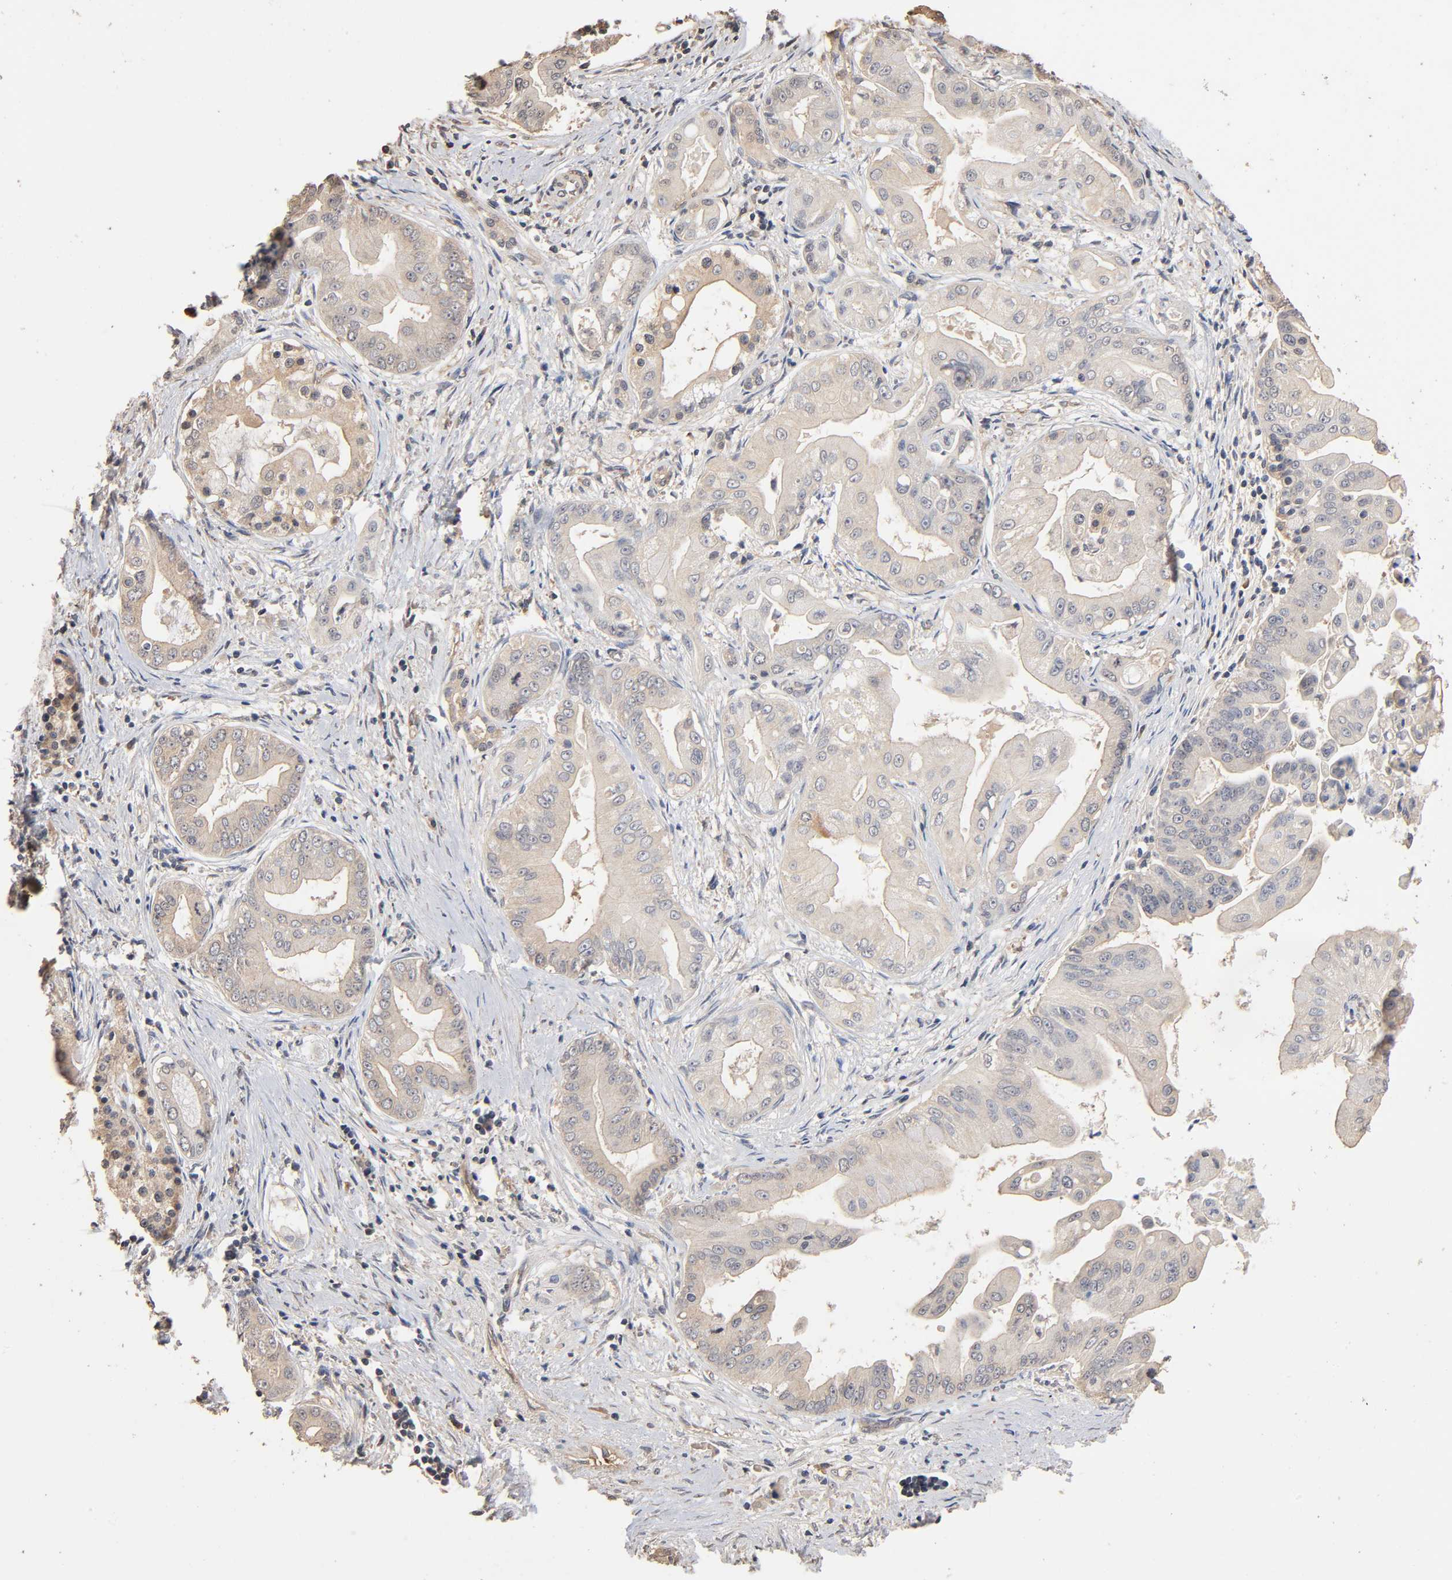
{"staining": {"intensity": "weak", "quantity": "25%-75%", "location": "cytoplasmic/membranous"}, "tissue": "pancreatic cancer", "cell_type": "Tumor cells", "image_type": "cancer", "snomed": [{"axis": "morphology", "description": "Adenocarcinoma, NOS"}, {"axis": "topography", "description": "Pancreas"}], "caption": "IHC (DAB) staining of human pancreatic cancer (adenocarcinoma) displays weak cytoplasmic/membranous protein staining in approximately 25%-75% of tumor cells.", "gene": "ARHGEF7", "patient": {"sex": "female", "age": 75}}